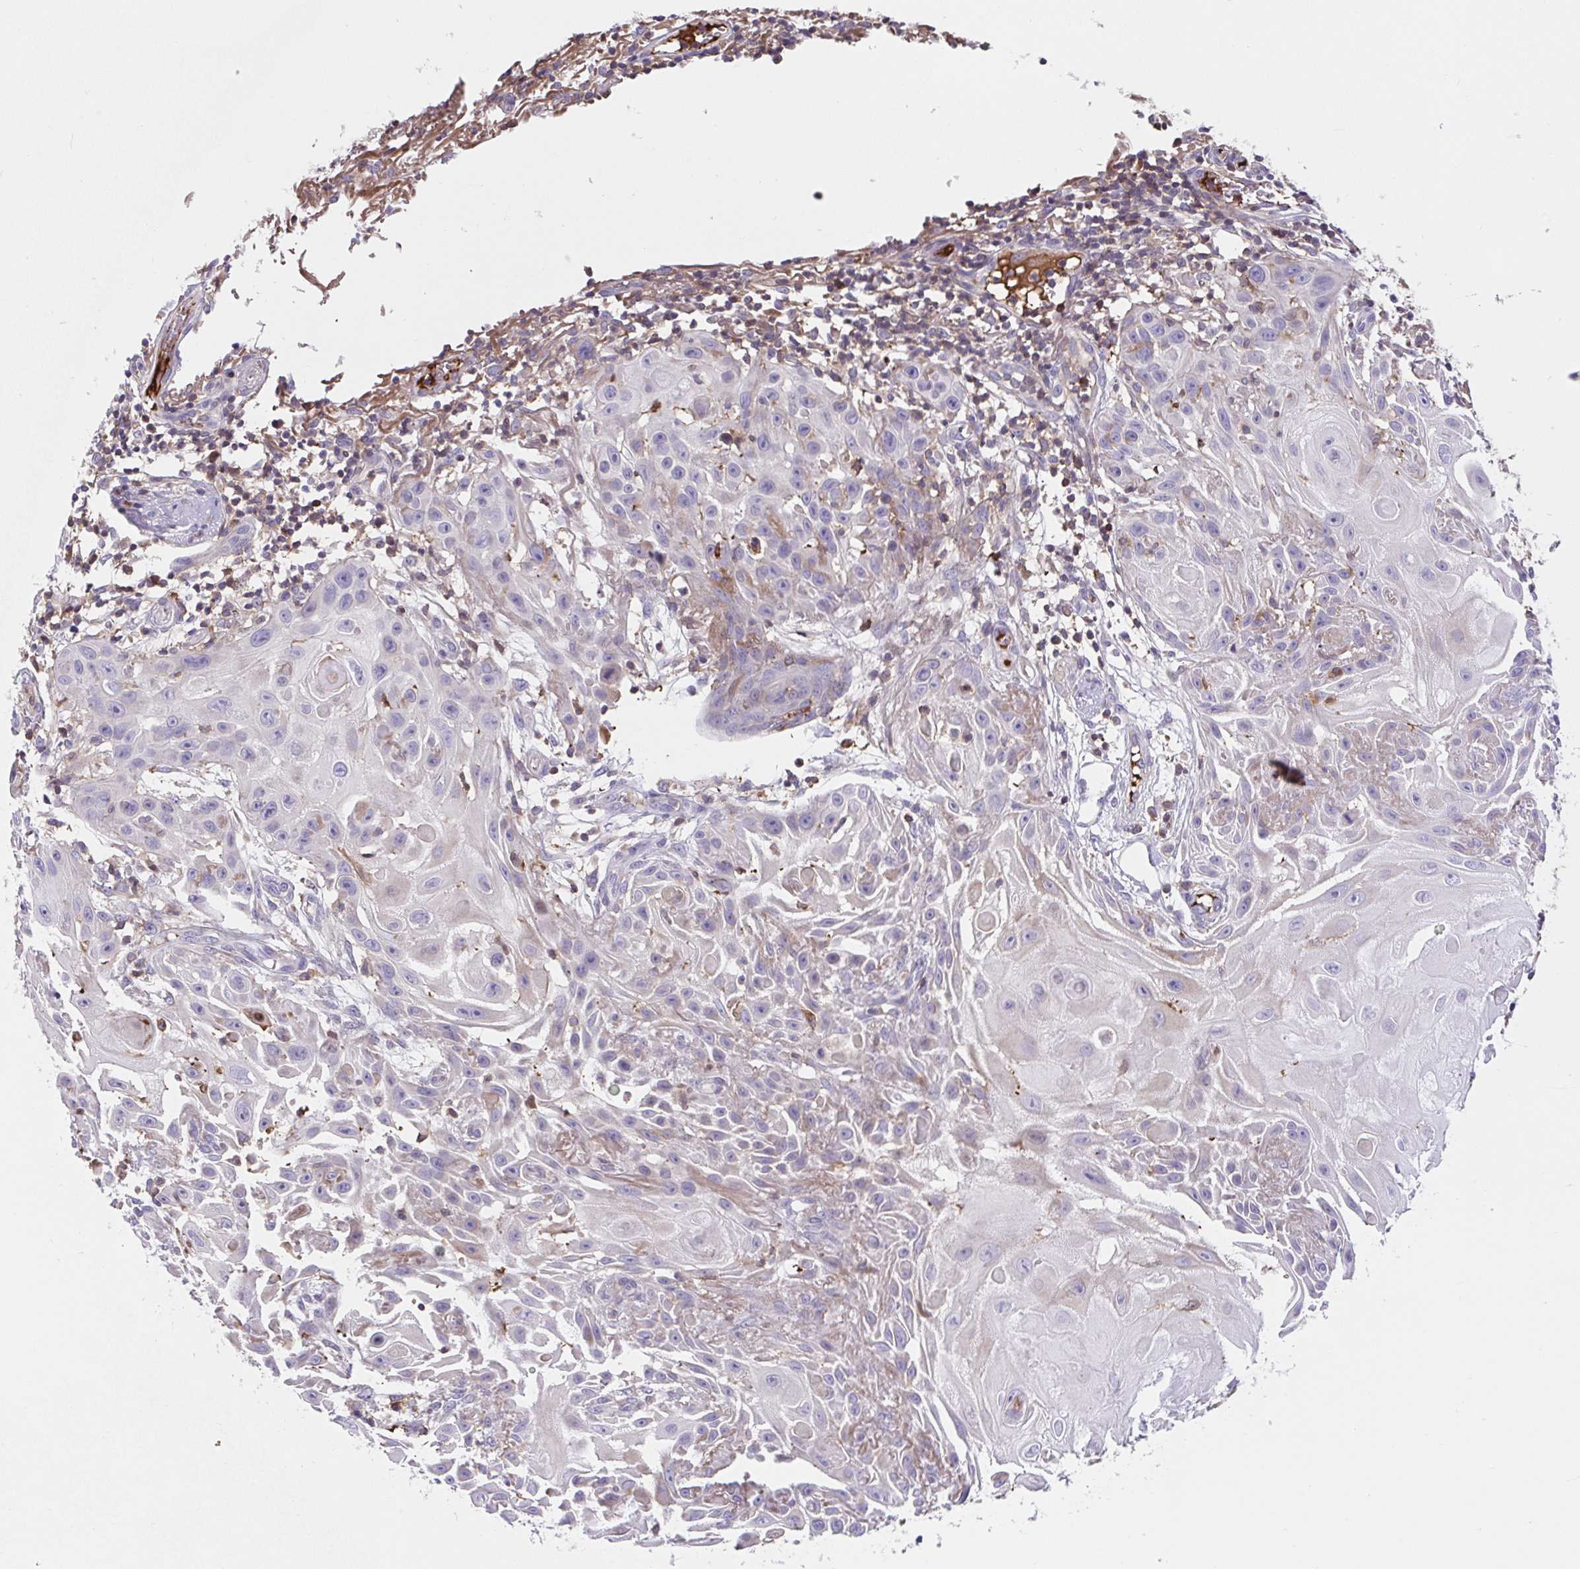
{"staining": {"intensity": "negative", "quantity": "none", "location": "none"}, "tissue": "skin cancer", "cell_type": "Tumor cells", "image_type": "cancer", "snomed": [{"axis": "morphology", "description": "Squamous cell carcinoma, NOS"}, {"axis": "topography", "description": "Skin"}], "caption": "The immunohistochemistry (IHC) image has no significant positivity in tumor cells of skin squamous cell carcinoma tissue. The staining was performed using DAB to visualize the protein expression in brown, while the nuclei were stained in blue with hematoxylin (Magnification: 20x).", "gene": "TPRG1", "patient": {"sex": "female", "age": 91}}